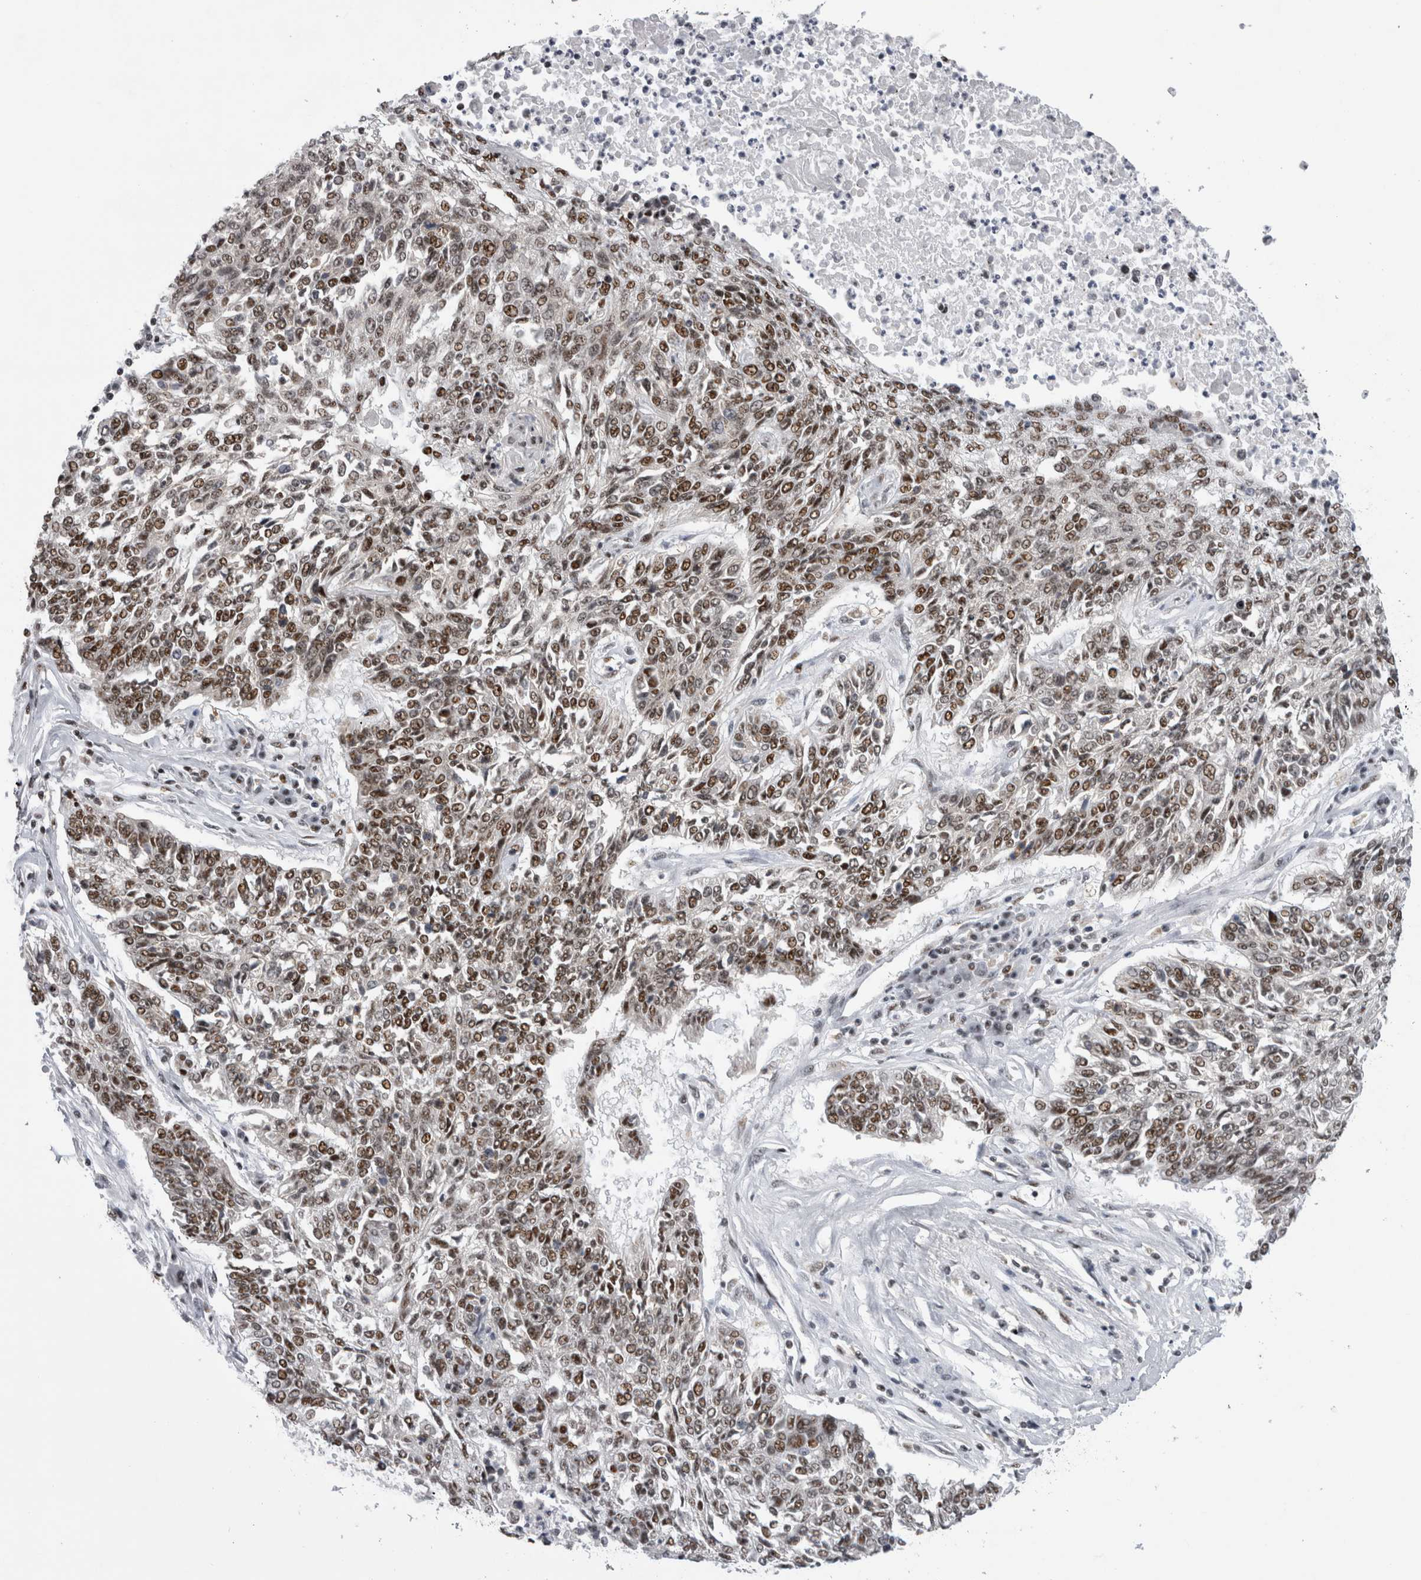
{"staining": {"intensity": "moderate", "quantity": "25%-75%", "location": "nuclear"}, "tissue": "lung cancer", "cell_type": "Tumor cells", "image_type": "cancer", "snomed": [{"axis": "morphology", "description": "Normal tissue, NOS"}, {"axis": "morphology", "description": "Squamous cell carcinoma, NOS"}, {"axis": "topography", "description": "Cartilage tissue"}, {"axis": "topography", "description": "Bronchus"}, {"axis": "topography", "description": "Lung"}], "caption": "DAB (3,3'-diaminobenzidine) immunohistochemical staining of human squamous cell carcinoma (lung) exhibits moderate nuclear protein staining in approximately 25%-75% of tumor cells. The staining was performed using DAB to visualize the protein expression in brown, while the nuclei were stained in blue with hematoxylin (Magnification: 20x).", "gene": "CDK11A", "patient": {"sex": "female", "age": 49}}